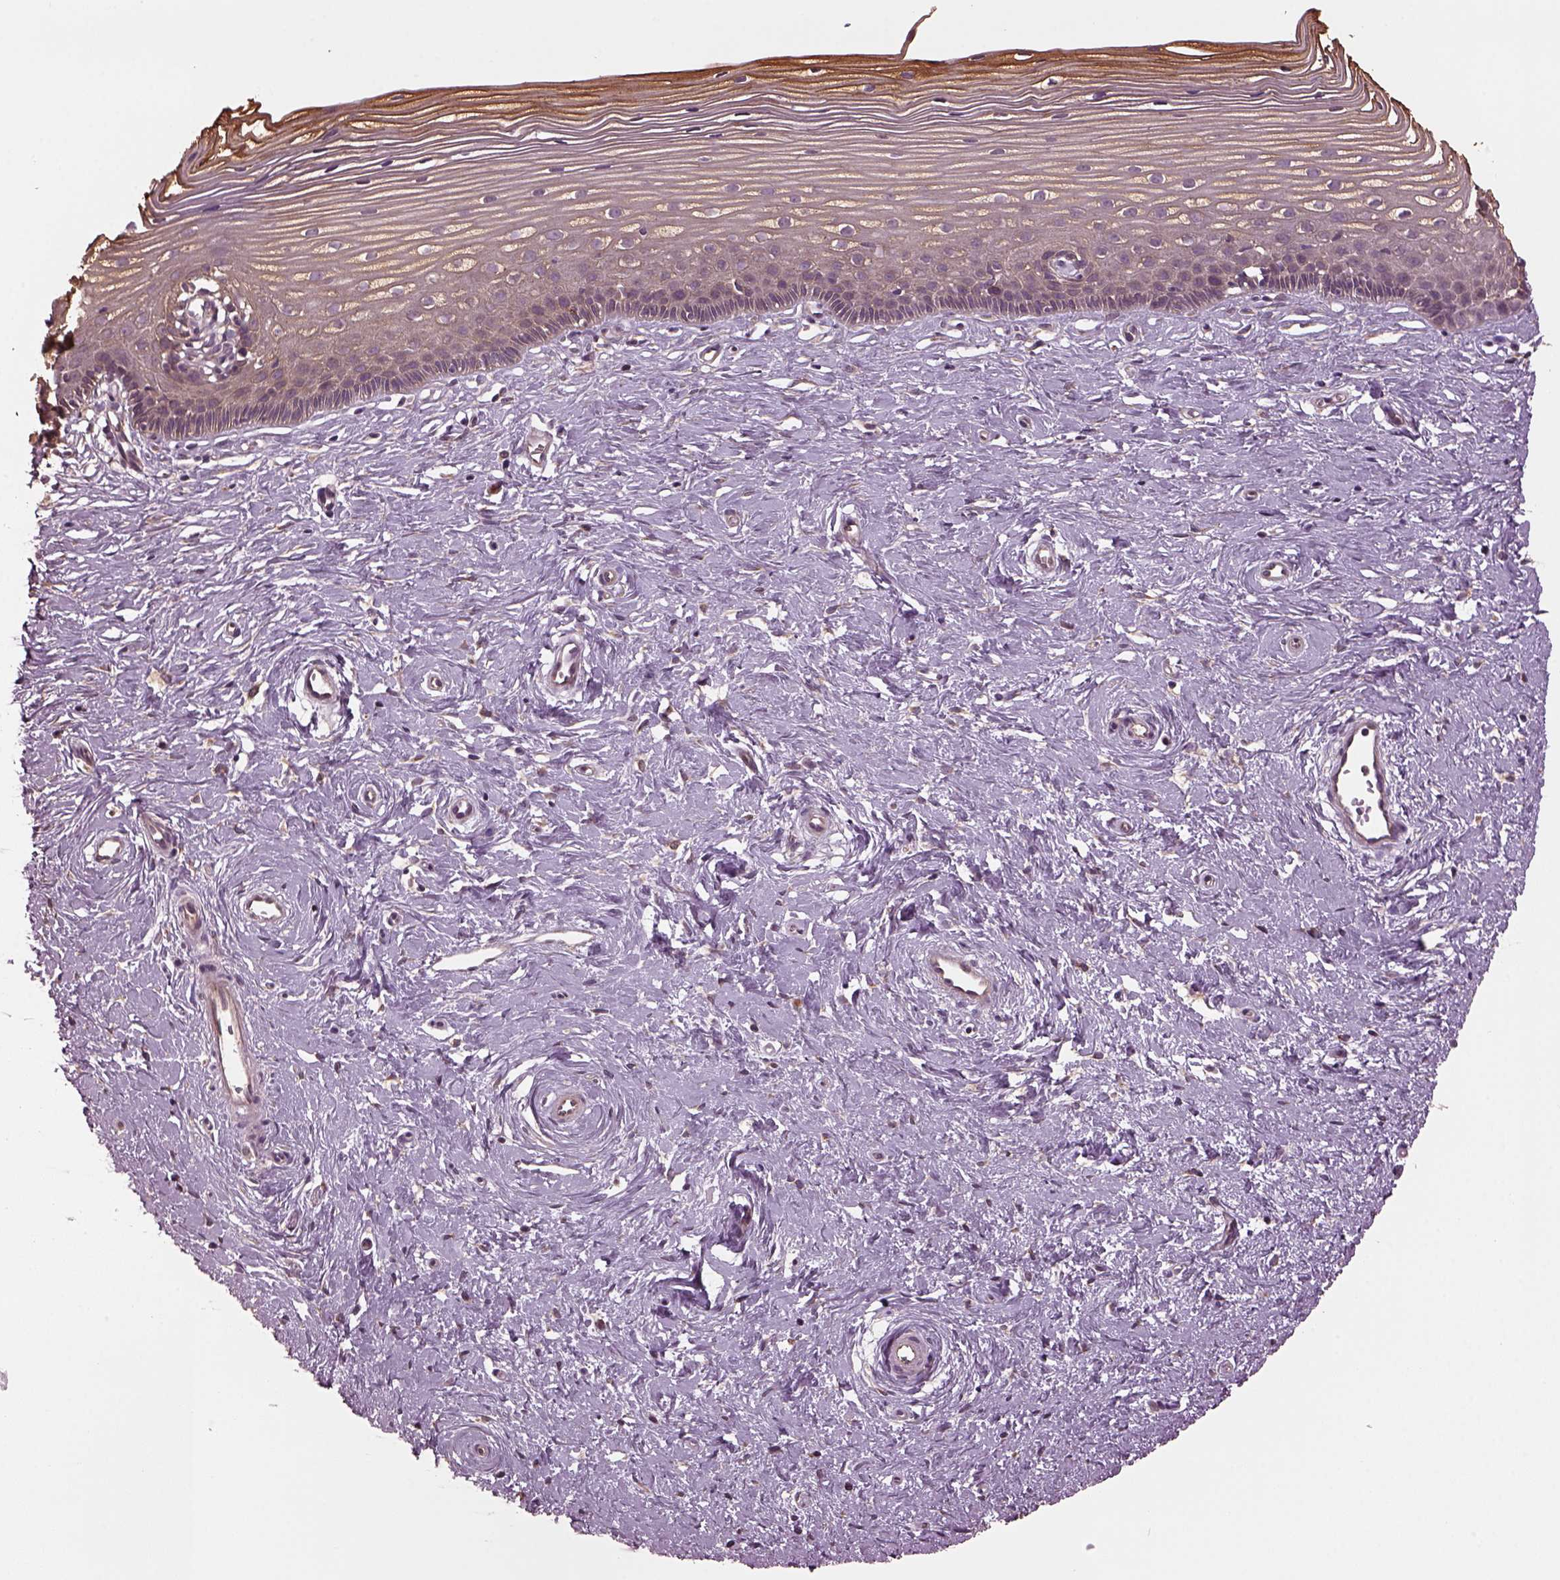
{"staining": {"intensity": "moderate", "quantity": "25%-75%", "location": "cytoplasmic/membranous"}, "tissue": "cervix", "cell_type": "Glandular cells", "image_type": "normal", "snomed": [{"axis": "morphology", "description": "Normal tissue, NOS"}, {"axis": "topography", "description": "Cervix"}], "caption": "Cervix stained for a protein (brown) exhibits moderate cytoplasmic/membranous positive positivity in approximately 25%-75% of glandular cells.", "gene": "RUFY3", "patient": {"sex": "female", "age": 40}}